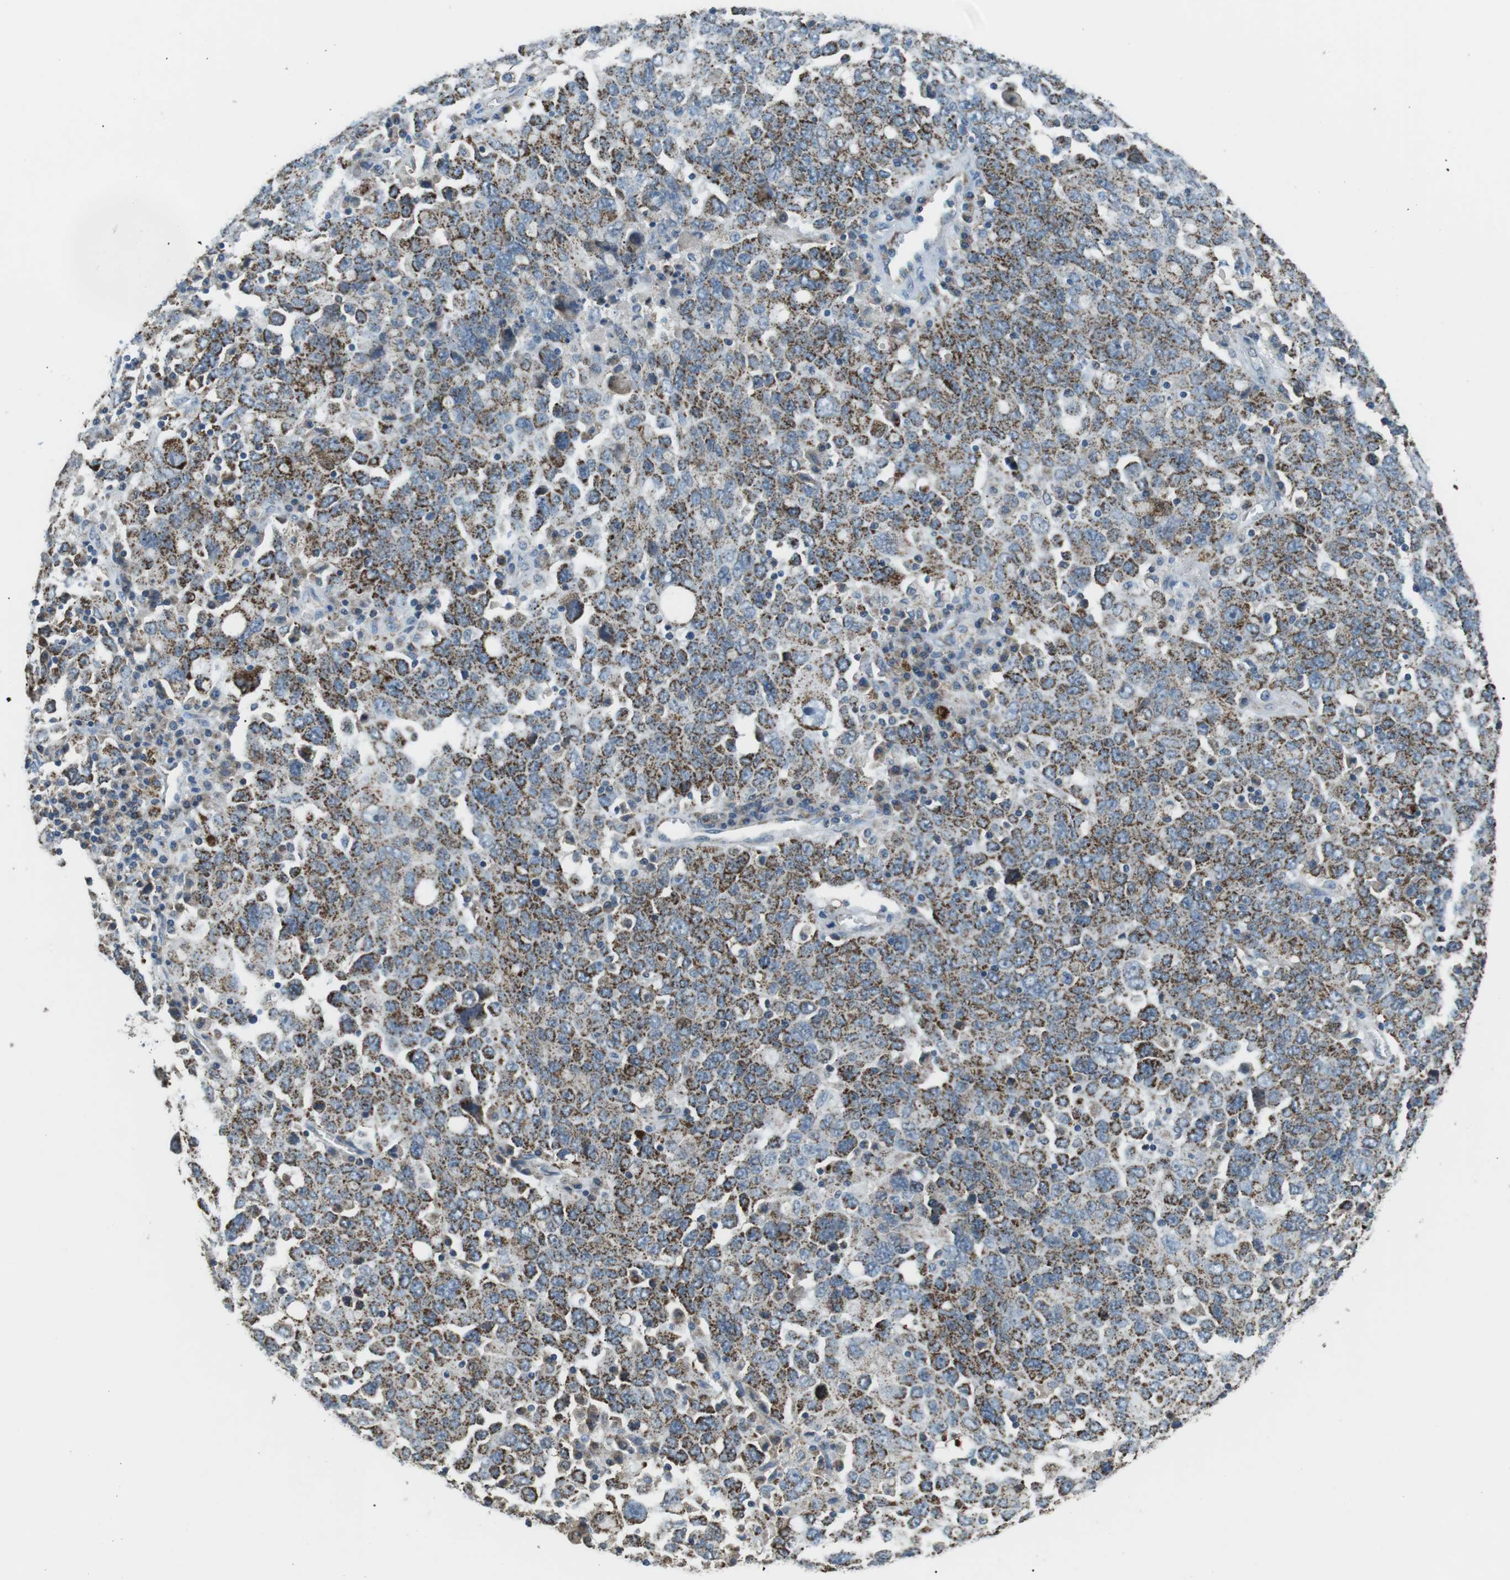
{"staining": {"intensity": "moderate", "quantity": ">75%", "location": "cytoplasmic/membranous"}, "tissue": "ovarian cancer", "cell_type": "Tumor cells", "image_type": "cancer", "snomed": [{"axis": "morphology", "description": "Carcinoma, endometroid"}, {"axis": "topography", "description": "Ovary"}], "caption": "Ovarian endometroid carcinoma tissue exhibits moderate cytoplasmic/membranous staining in approximately >75% of tumor cells, visualized by immunohistochemistry.", "gene": "BACE1", "patient": {"sex": "female", "age": 62}}